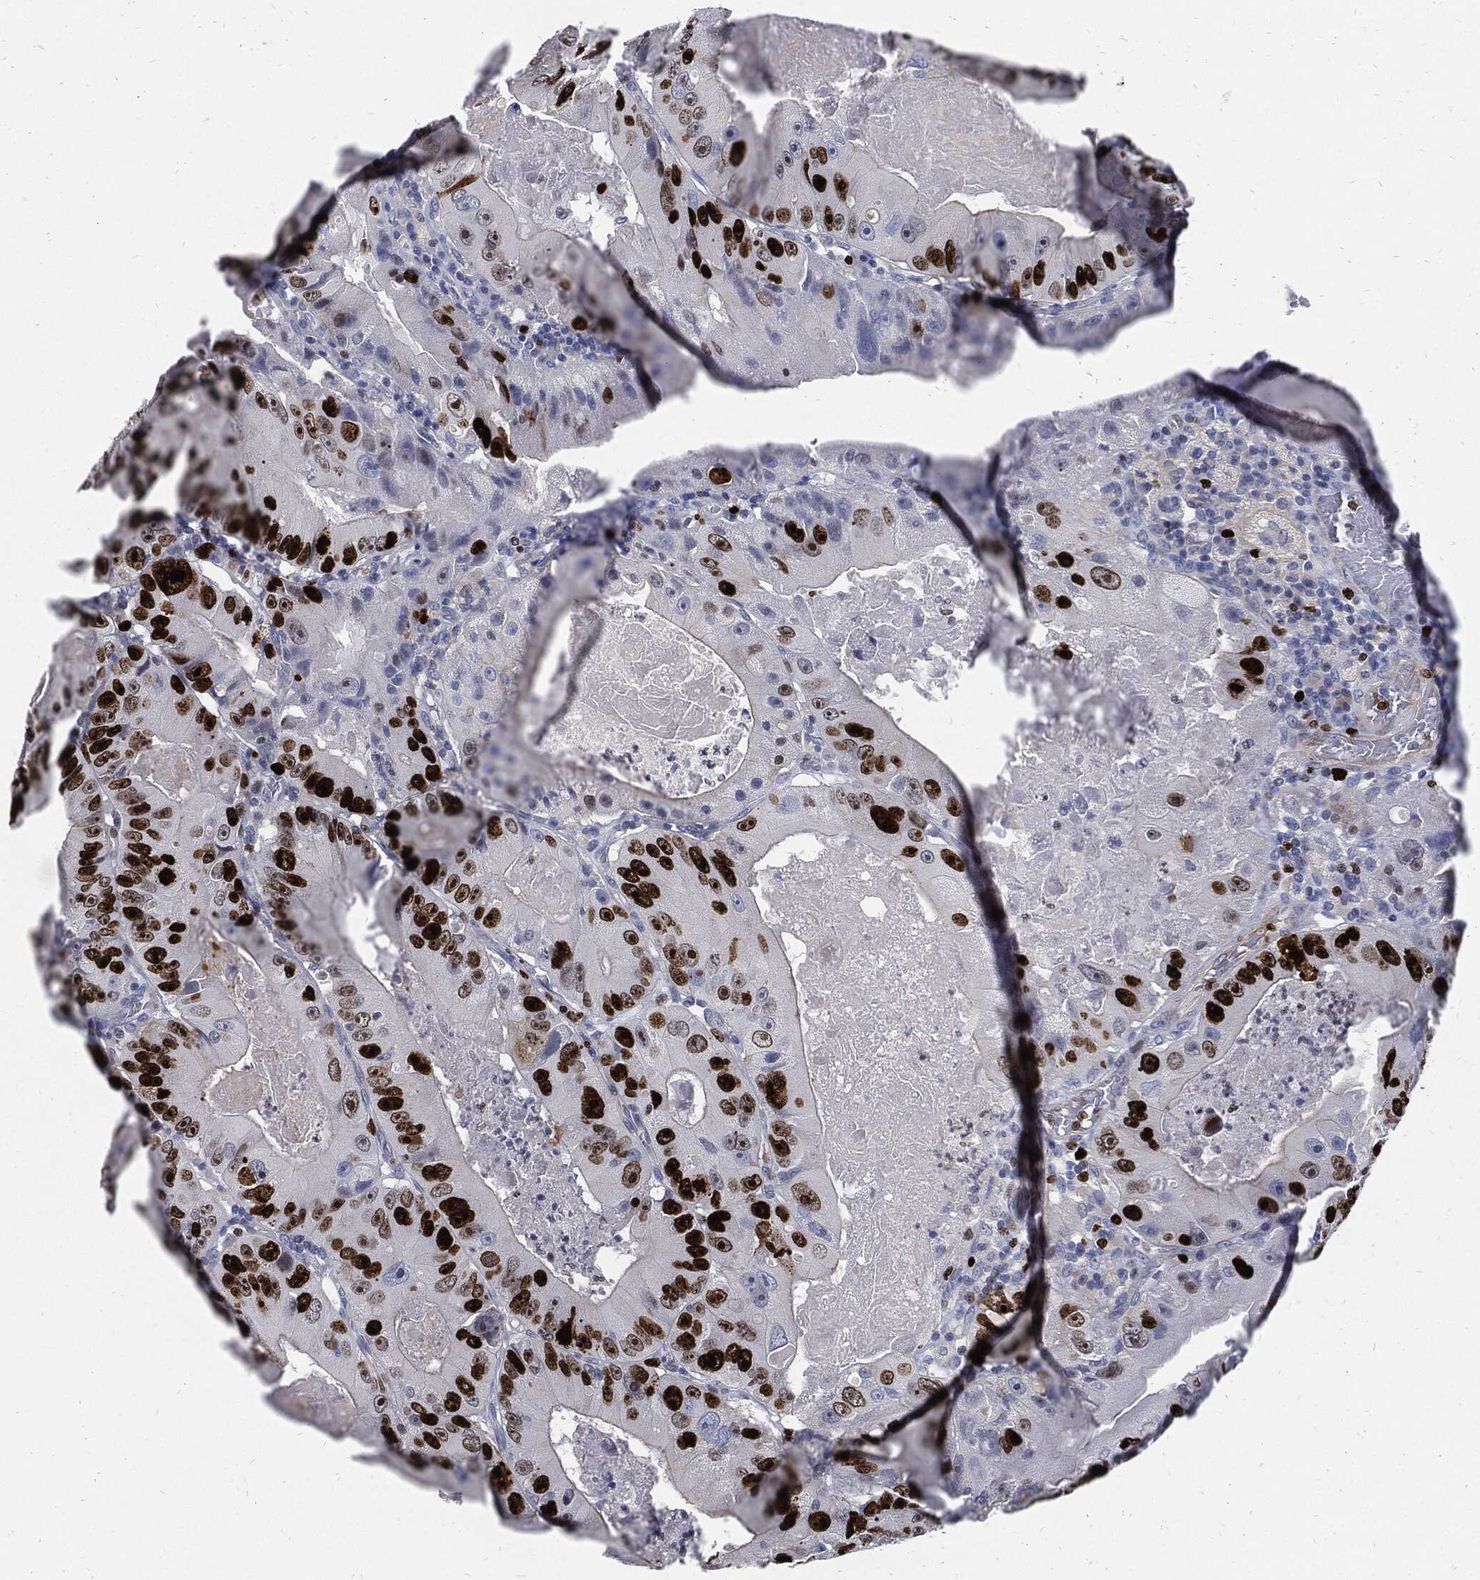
{"staining": {"intensity": "strong", "quantity": ">75%", "location": "nuclear"}, "tissue": "colorectal cancer", "cell_type": "Tumor cells", "image_type": "cancer", "snomed": [{"axis": "morphology", "description": "Adenocarcinoma, NOS"}, {"axis": "topography", "description": "Colon"}], "caption": "Human adenocarcinoma (colorectal) stained with a protein marker shows strong staining in tumor cells.", "gene": "MKI67", "patient": {"sex": "female", "age": 86}}